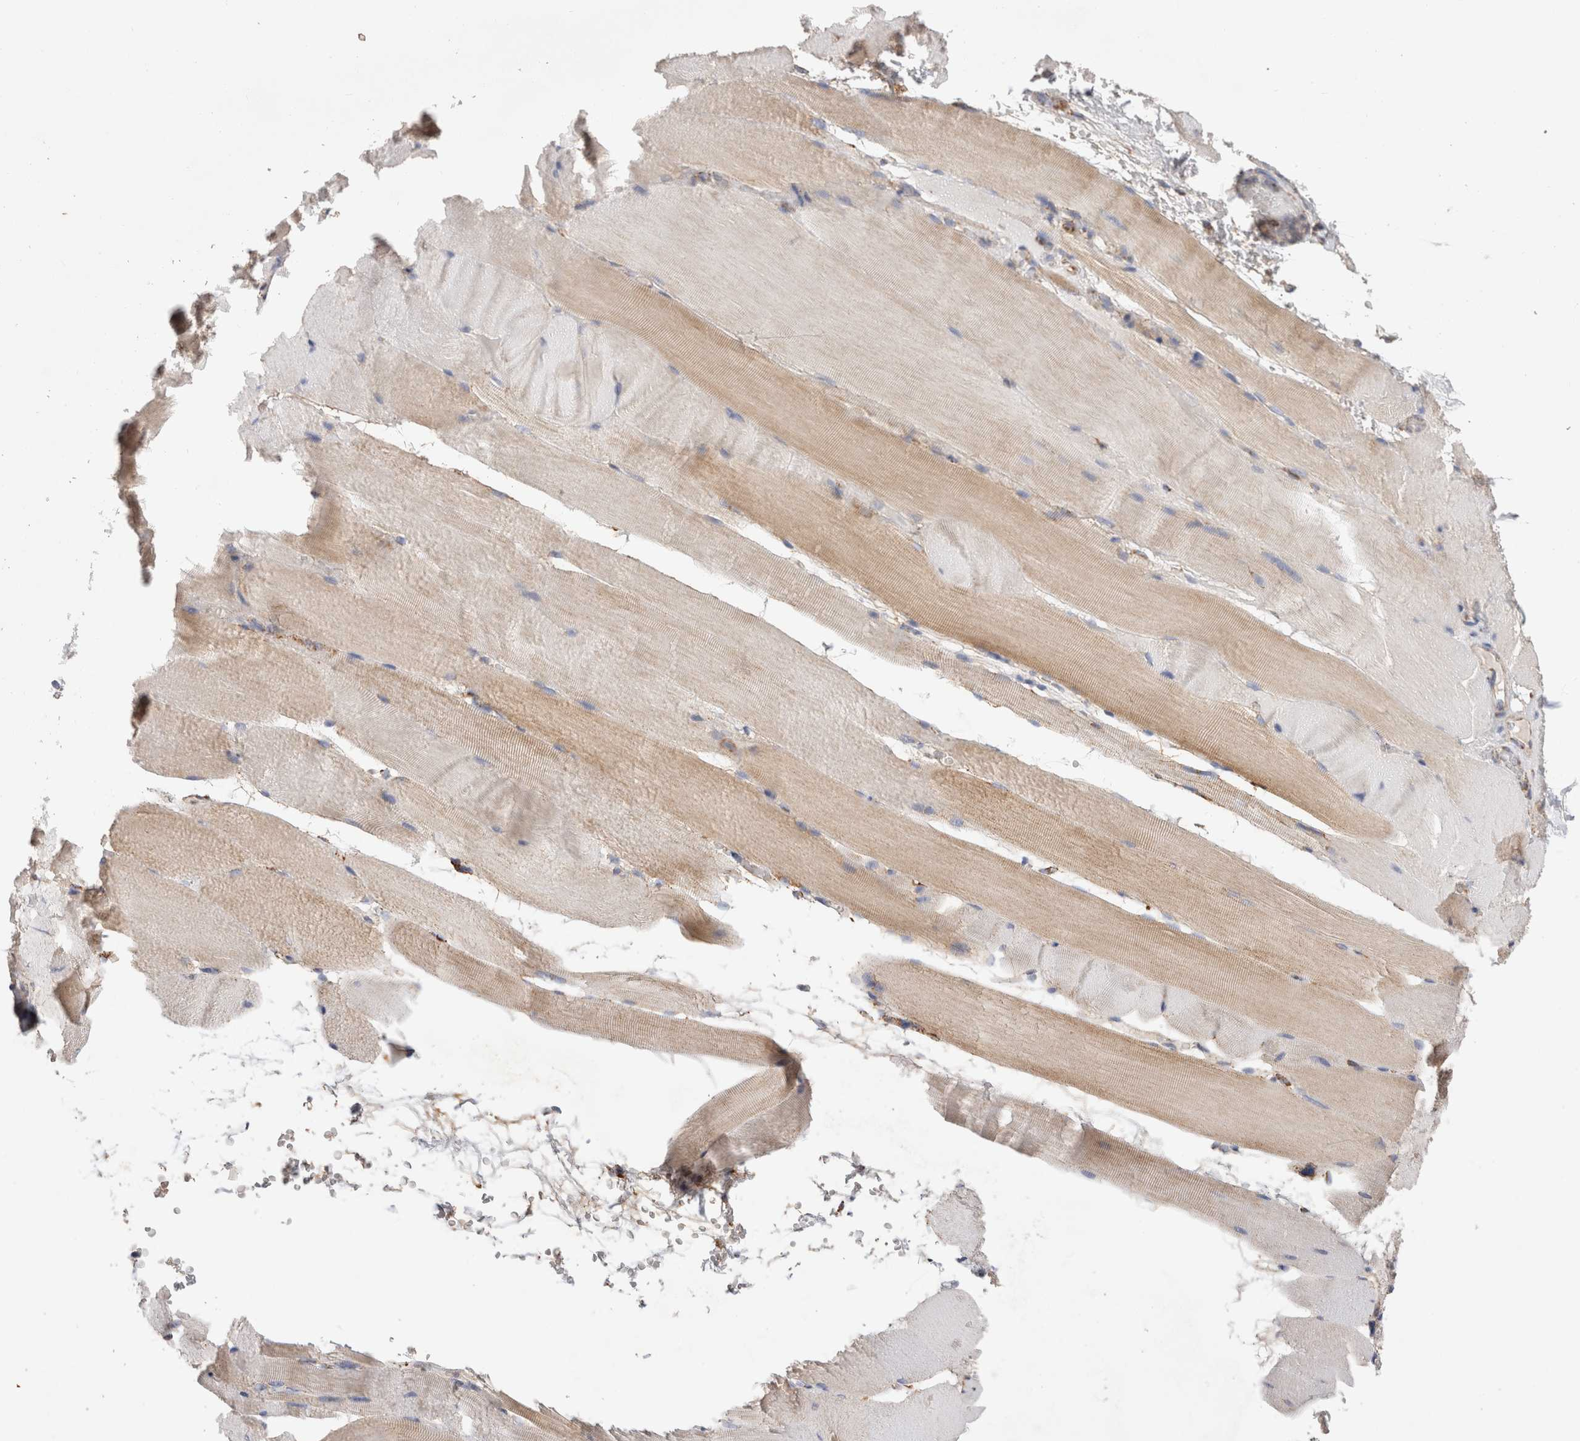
{"staining": {"intensity": "weak", "quantity": "<25%", "location": "cytoplasmic/membranous"}, "tissue": "skeletal muscle", "cell_type": "Myocytes", "image_type": "normal", "snomed": [{"axis": "morphology", "description": "Normal tissue, NOS"}, {"axis": "topography", "description": "Skeletal muscle"}, {"axis": "topography", "description": "Parathyroid gland"}], "caption": "Immunohistochemistry micrograph of unremarkable human skeletal muscle stained for a protein (brown), which exhibits no staining in myocytes. (DAB immunohistochemistry with hematoxylin counter stain).", "gene": "IARS2", "patient": {"sex": "female", "age": 37}}